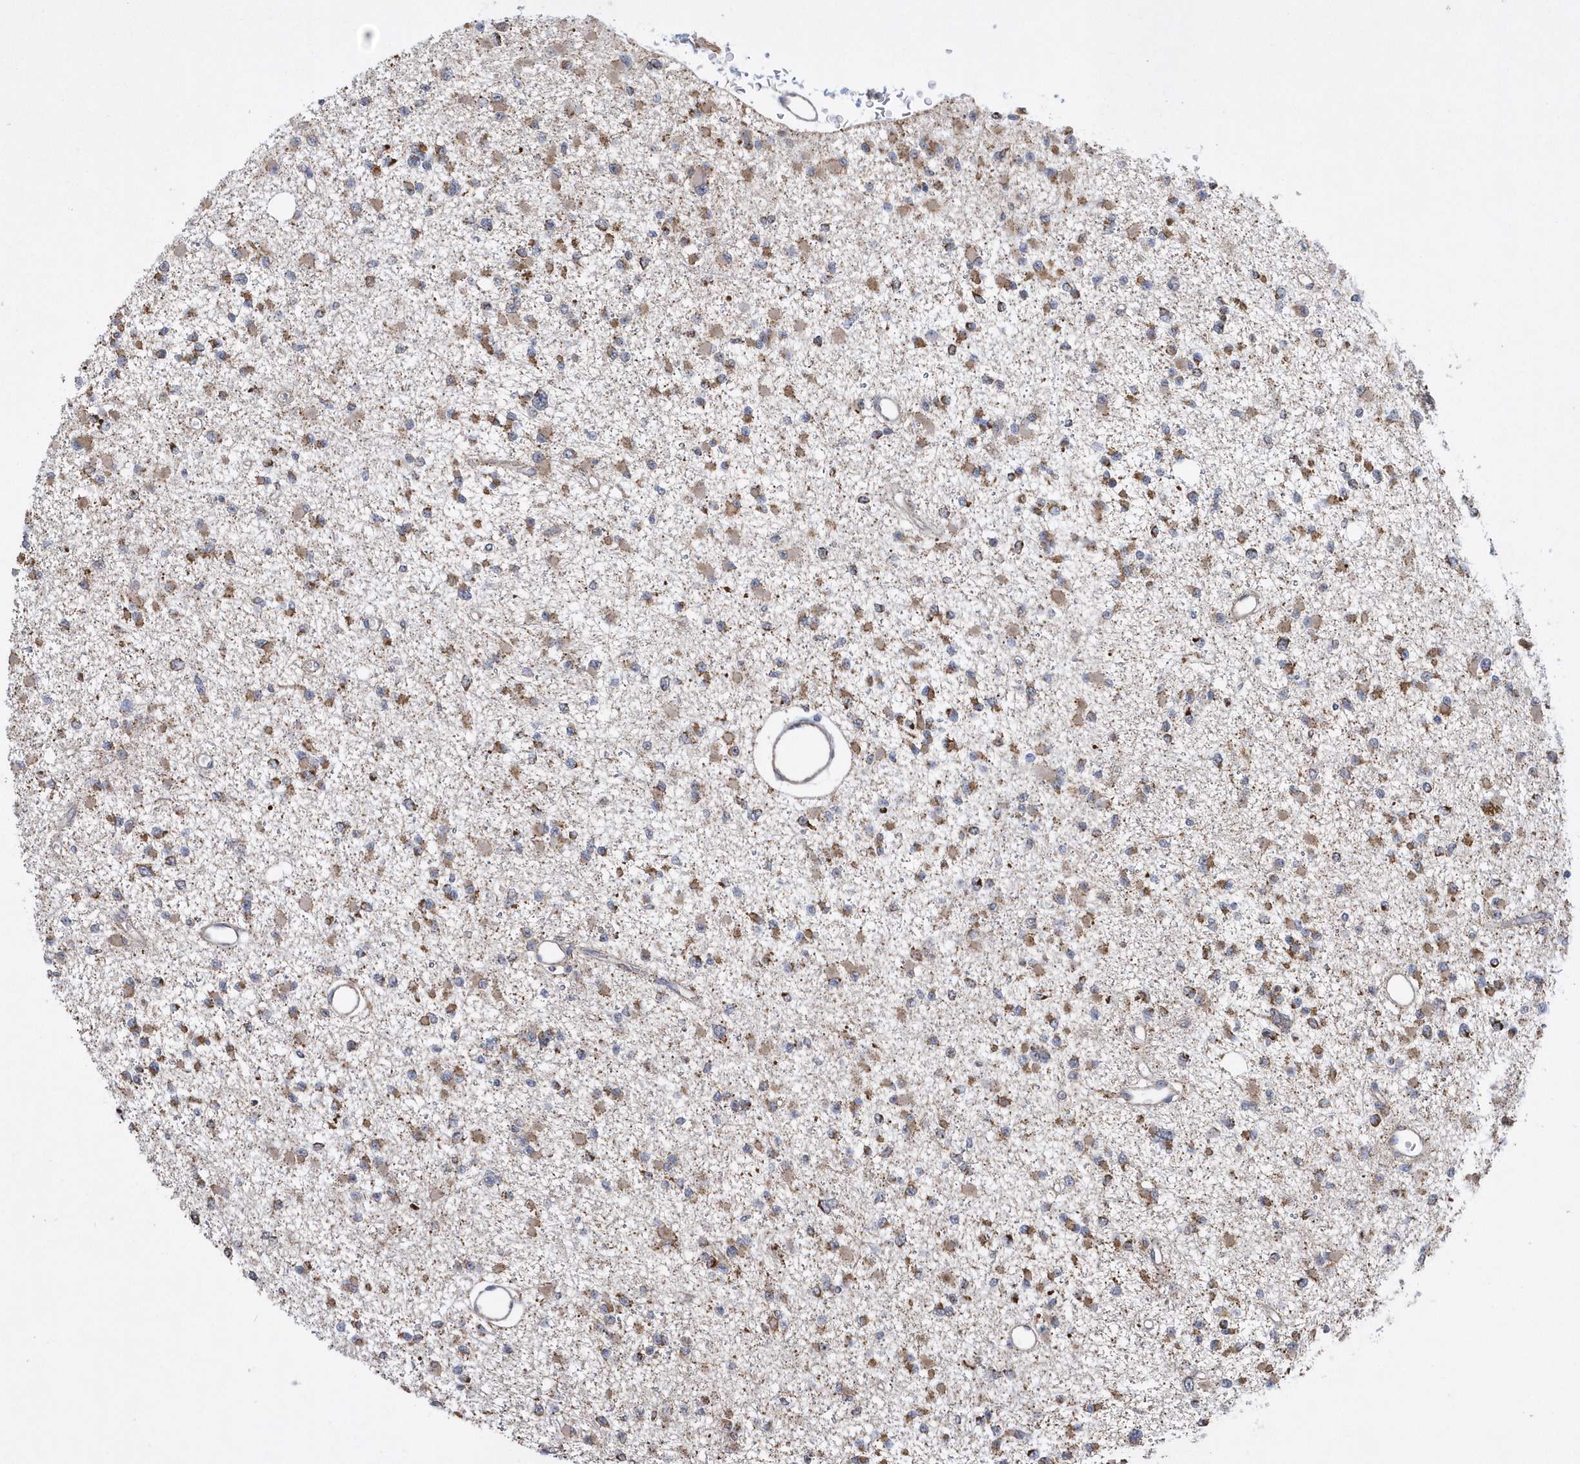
{"staining": {"intensity": "moderate", "quantity": ">75%", "location": "cytoplasmic/membranous"}, "tissue": "glioma", "cell_type": "Tumor cells", "image_type": "cancer", "snomed": [{"axis": "morphology", "description": "Glioma, malignant, Low grade"}, {"axis": "topography", "description": "Brain"}], "caption": "Immunohistochemical staining of human glioma shows medium levels of moderate cytoplasmic/membranous positivity in about >75% of tumor cells.", "gene": "SLX9", "patient": {"sex": "female", "age": 22}}